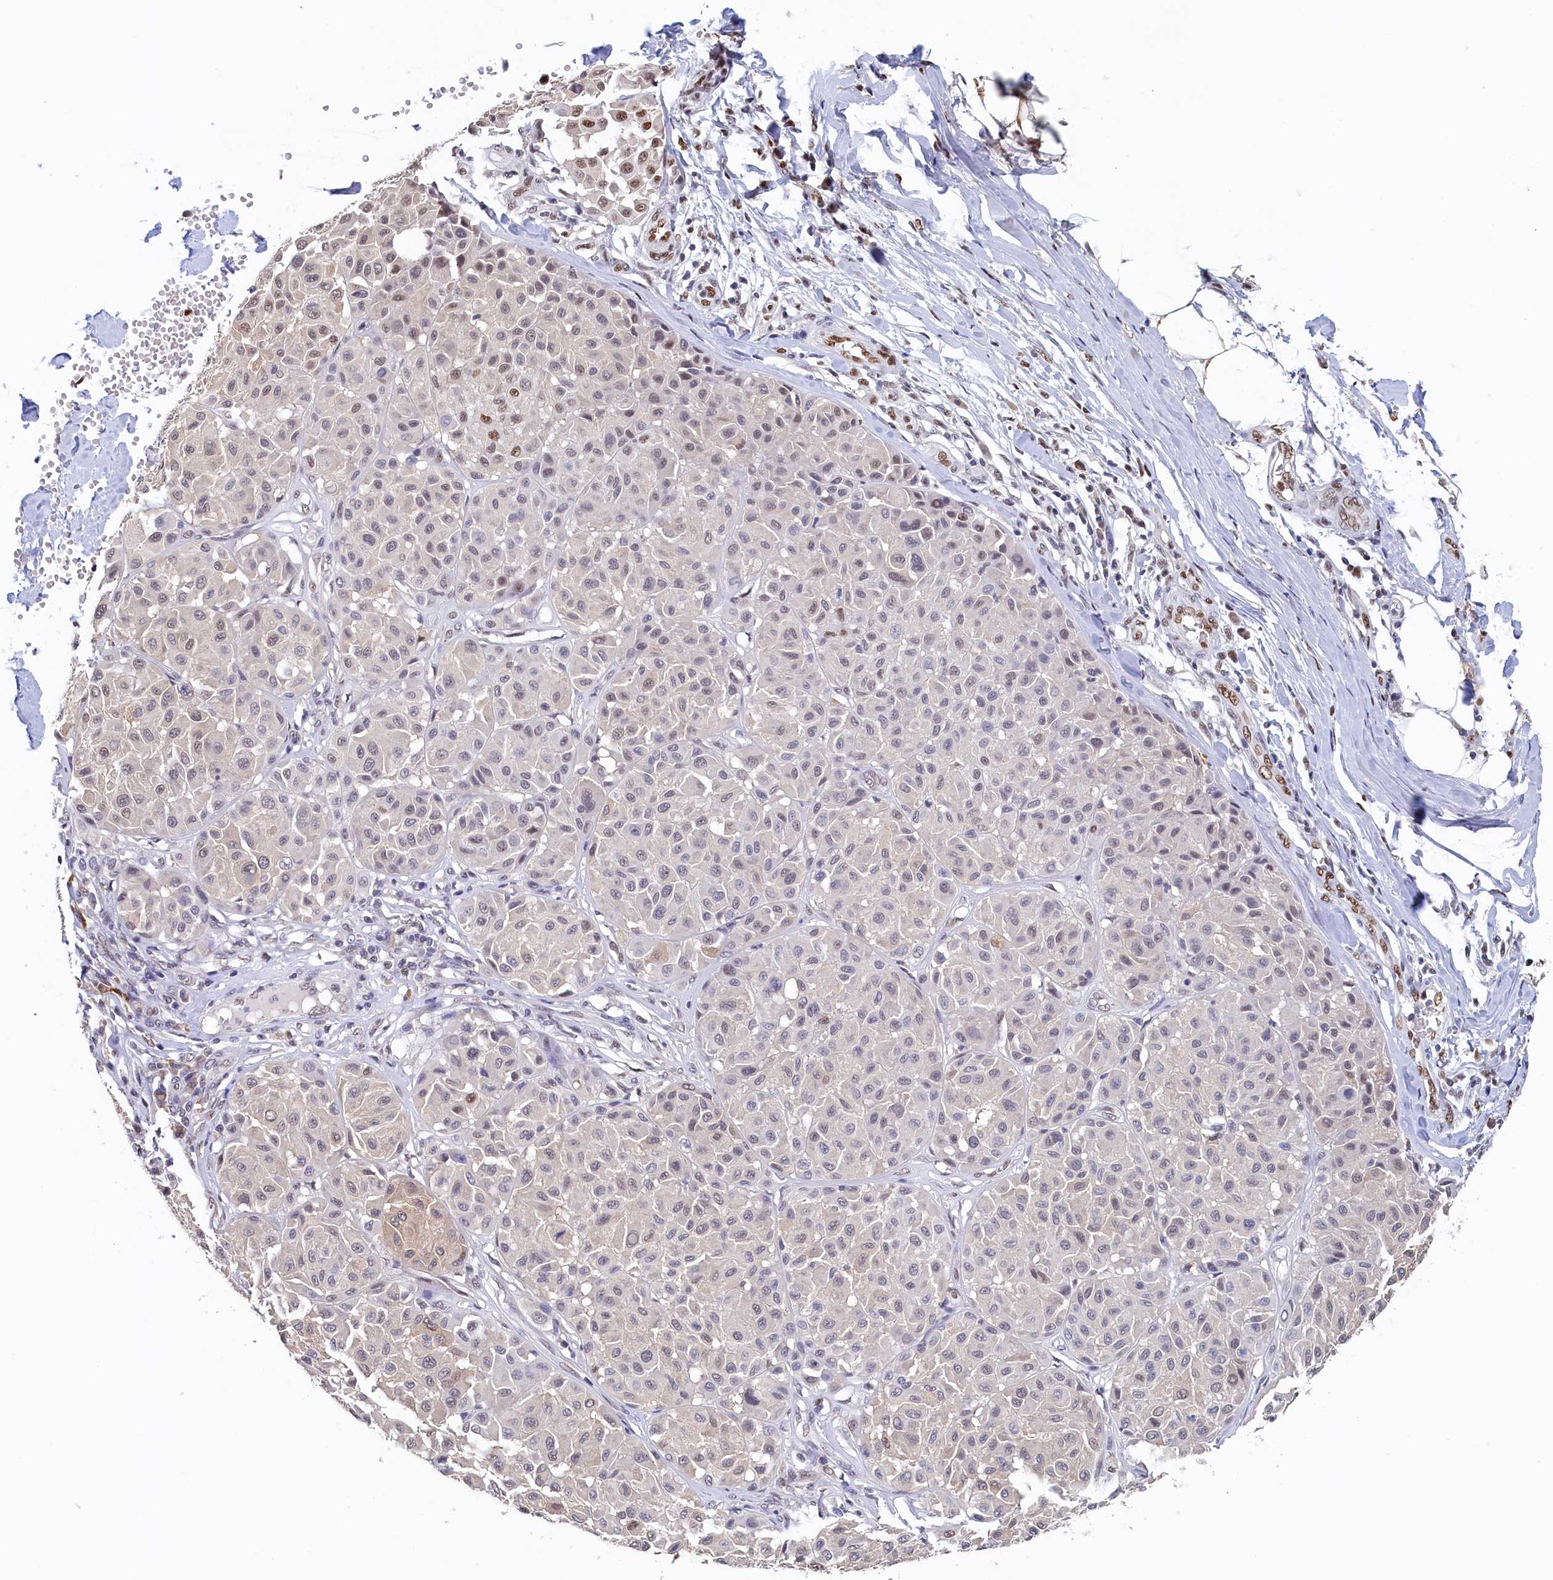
{"staining": {"intensity": "moderate", "quantity": "<25%", "location": "nuclear"}, "tissue": "melanoma", "cell_type": "Tumor cells", "image_type": "cancer", "snomed": [{"axis": "morphology", "description": "Malignant melanoma, Metastatic site"}, {"axis": "topography", "description": "Soft tissue"}], "caption": "Immunohistochemistry (IHC) histopathology image of human malignant melanoma (metastatic site) stained for a protein (brown), which reveals low levels of moderate nuclear expression in about <25% of tumor cells.", "gene": "MOSPD3", "patient": {"sex": "male", "age": 41}}